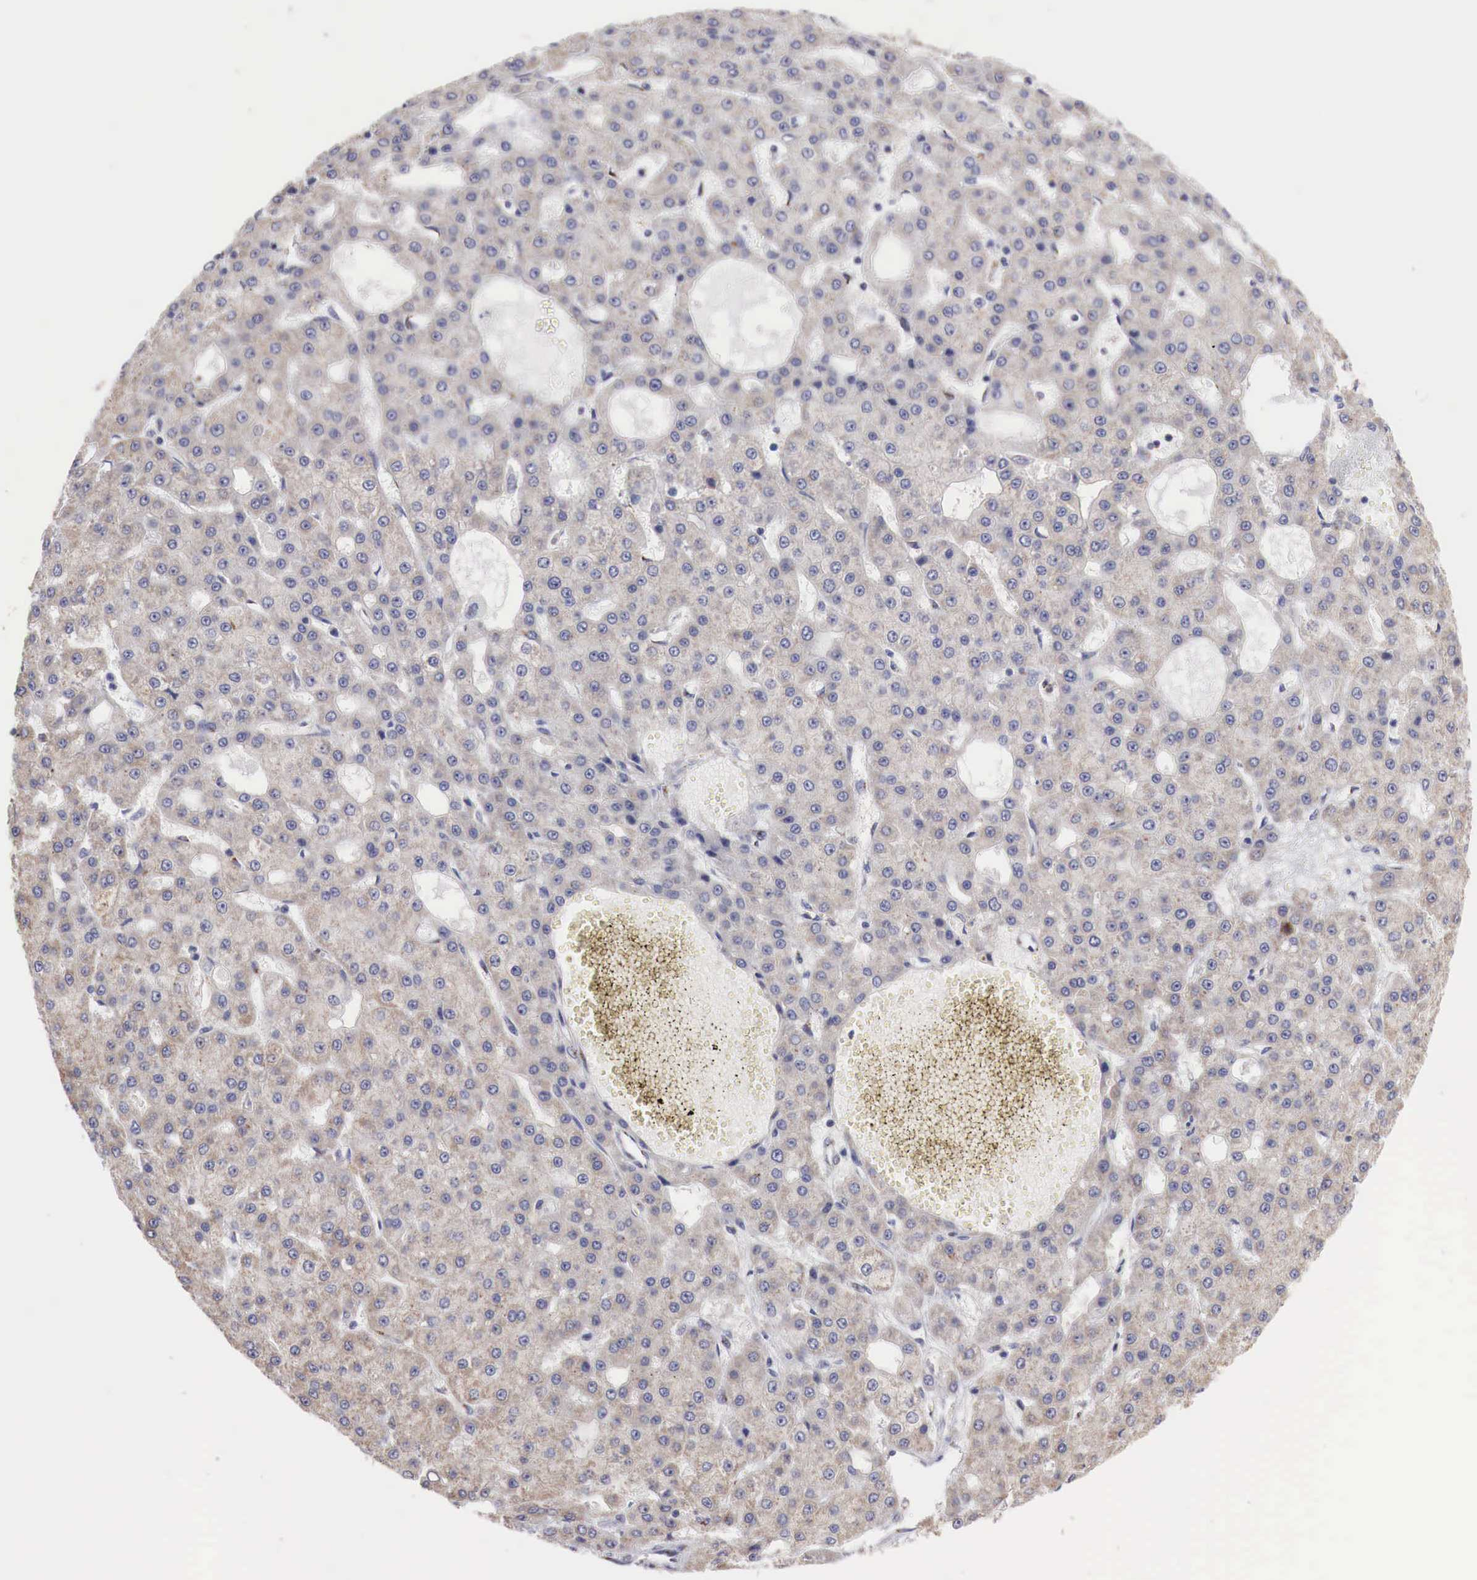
{"staining": {"intensity": "moderate", "quantity": "25%-75%", "location": "cytoplasmic/membranous"}, "tissue": "liver cancer", "cell_type": "Tumor cells", "image_type": "cancer", "snomed": [{"axis": "morphology", "description": "Carcinoma, Hepatocellular, NOS"}, {"axis": "topography", "description": "Liver"}], "caption": "Tumor cells reveal moderate cytoplasmic/membranous positivity in about 25%-75% of cells in liver hepatocellular carcinoma.", "gene": "SYAP1", "patient": {"sex": "male", "age": 47}}